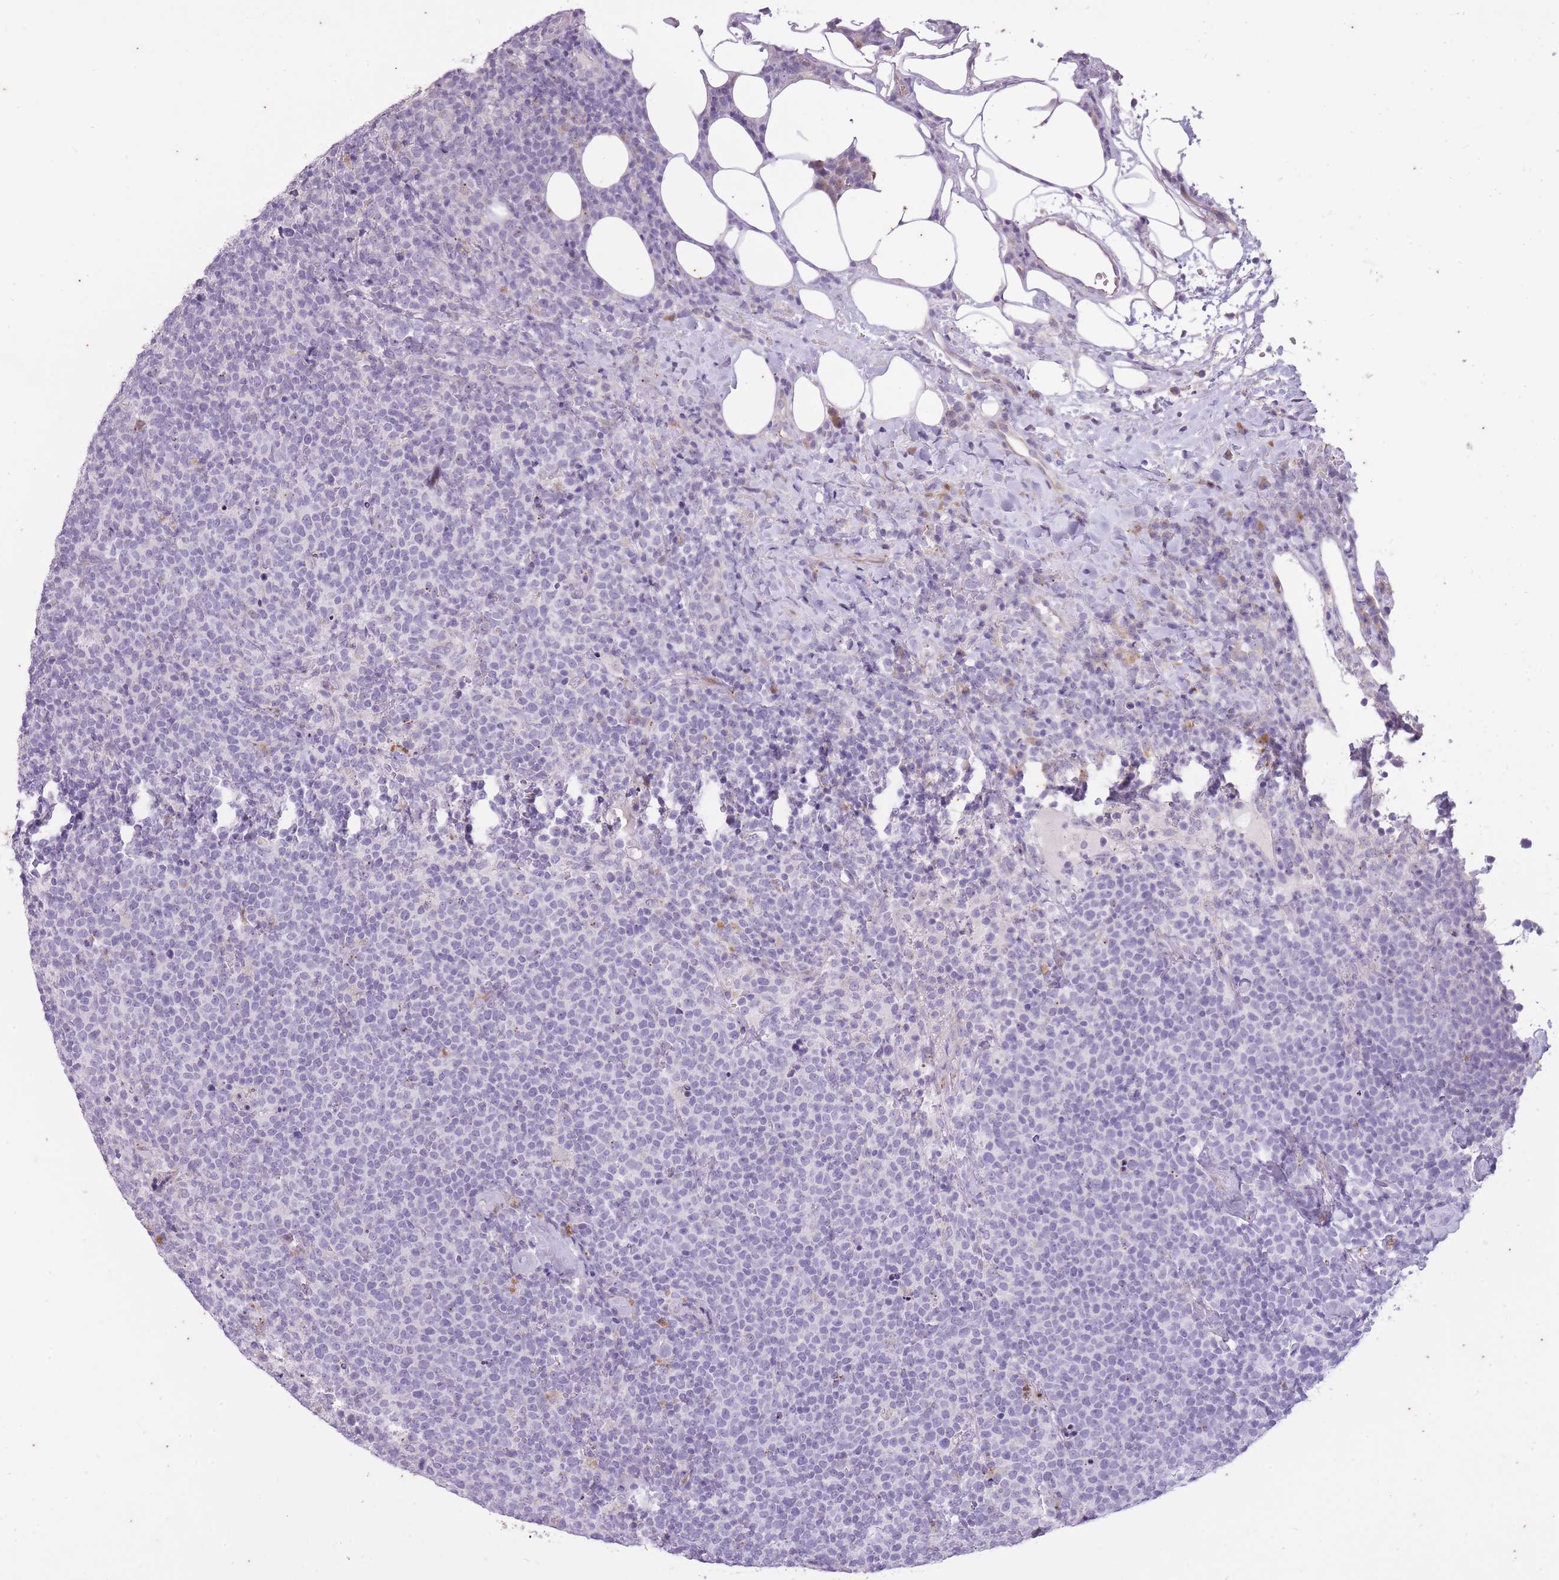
{"staining": {"intensity": "negative", "quantity": "none", "location": "none"}, "tissue": "lymphoma", "cell_type": "Tumor cells", "image_type": "cancer", "snomed": [{"axis": "morphology", "description": "Malignant lymphoma, non-Hodgkin's type, High grade"}, {"axis": "topography", "description": "Lymph node"}], "caption": "A high-resolution histopathology image shows immunohistochemistry (IHC) staining of malignant lymphoma, non-Hodgkin's type (high-grade), which shows no significant staining in tumor cells. The staining is performed using DAB (3,3'-diaminobenzidine) brown chromogen with nuclei counter-stained in using hematoxylin.", "gene": "CNTNAP3", "patient": {"sex": "male", "age": 61}}